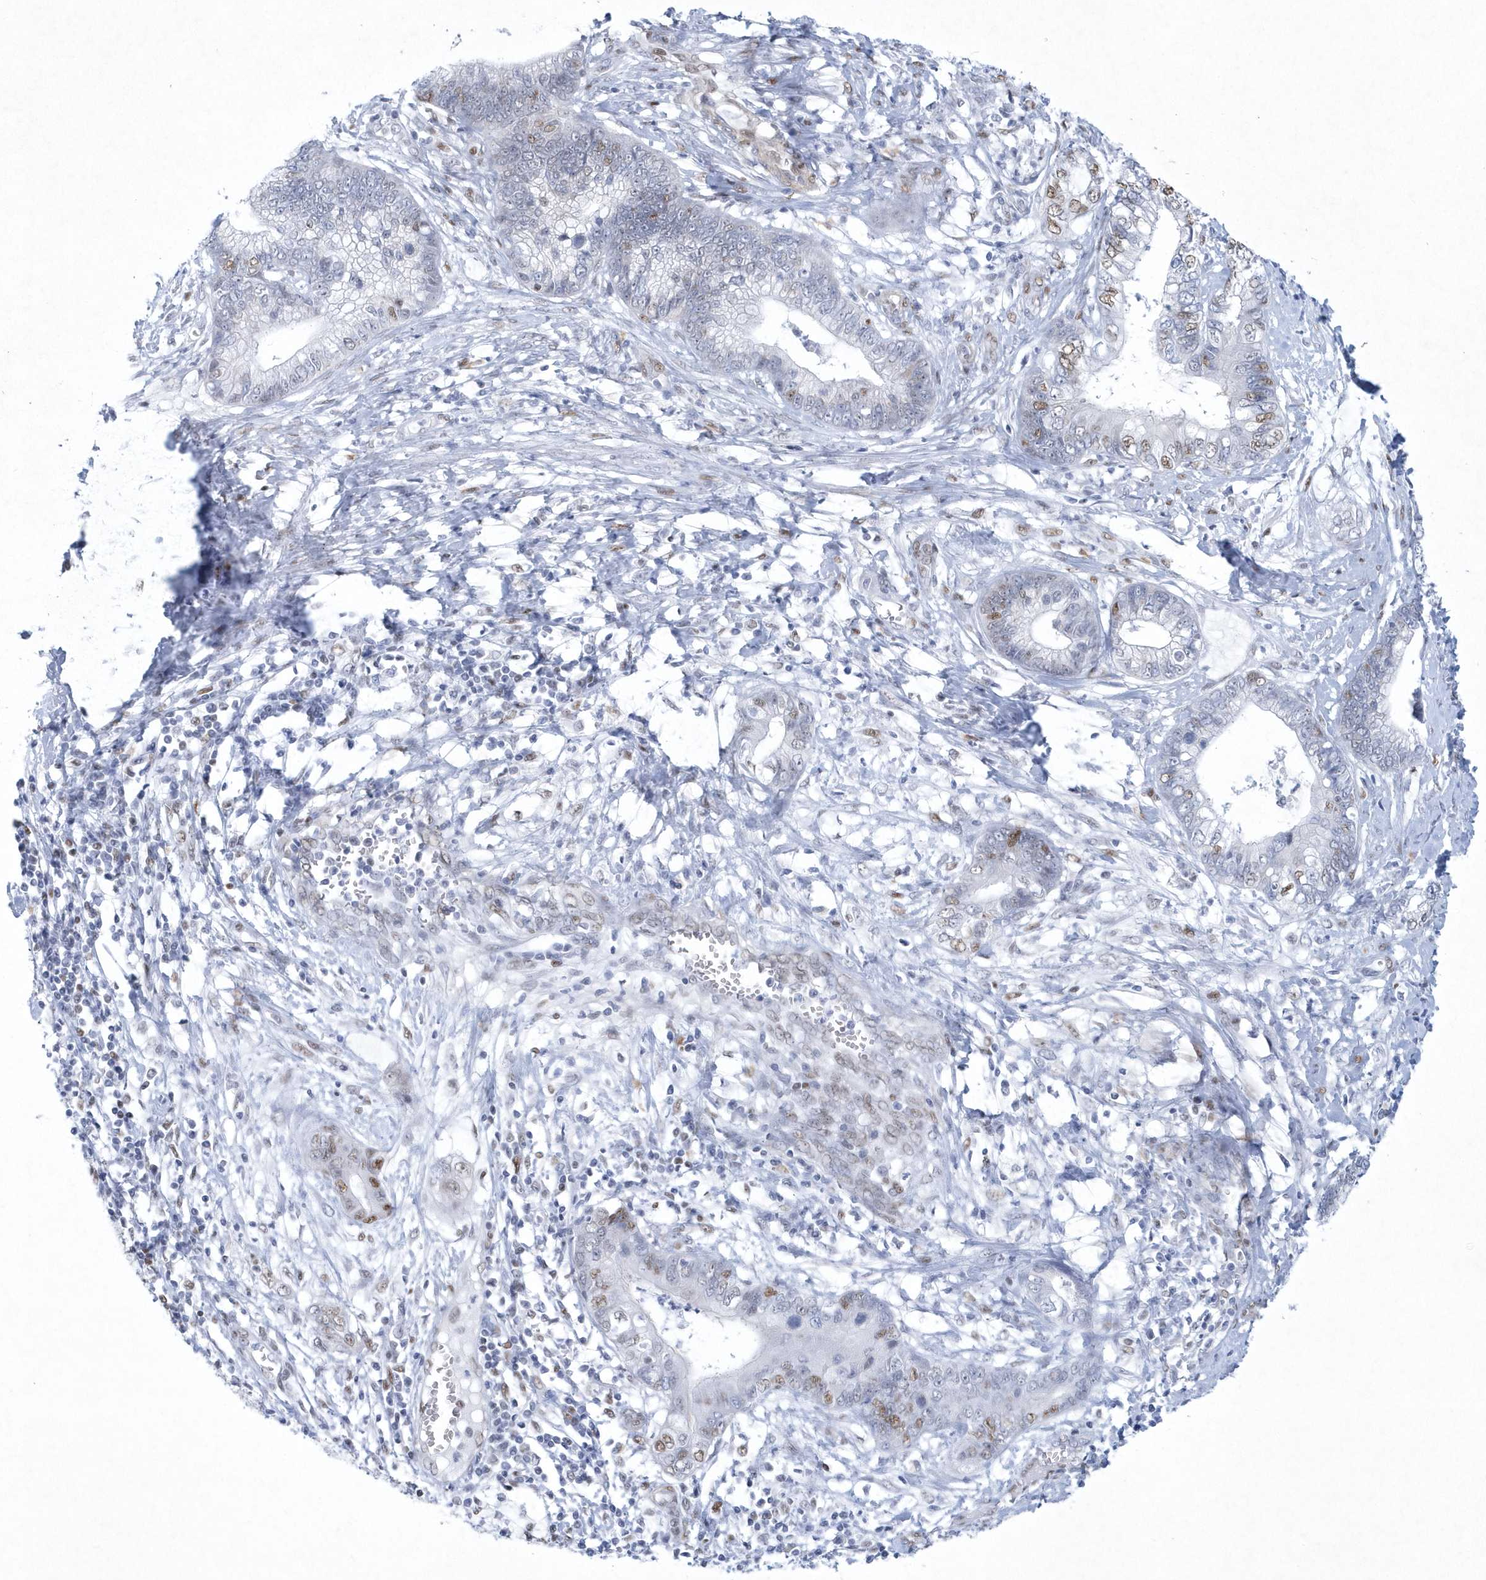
{"staining": {"intensity": "moderate", "quantity": "<25%", "location": "nuclear"}, "tissue": "cervical cancer", "cell_type": "Tumor cells", "image_type": "cancer", "snomed": [{"axis": "morphology", "description": "Adenocarcinoma, NOS"}, {"axis": "topography", "description": "Cervix"}], "caption": "A high-resolution image shows IHC staining of adenocarcinoma (cervical), which exhibits moderate nuclear positivity in approximately <25% of tumor cells.", "gene": "DCLRE1A", "patient": {"sex": "female", "age": 44}}